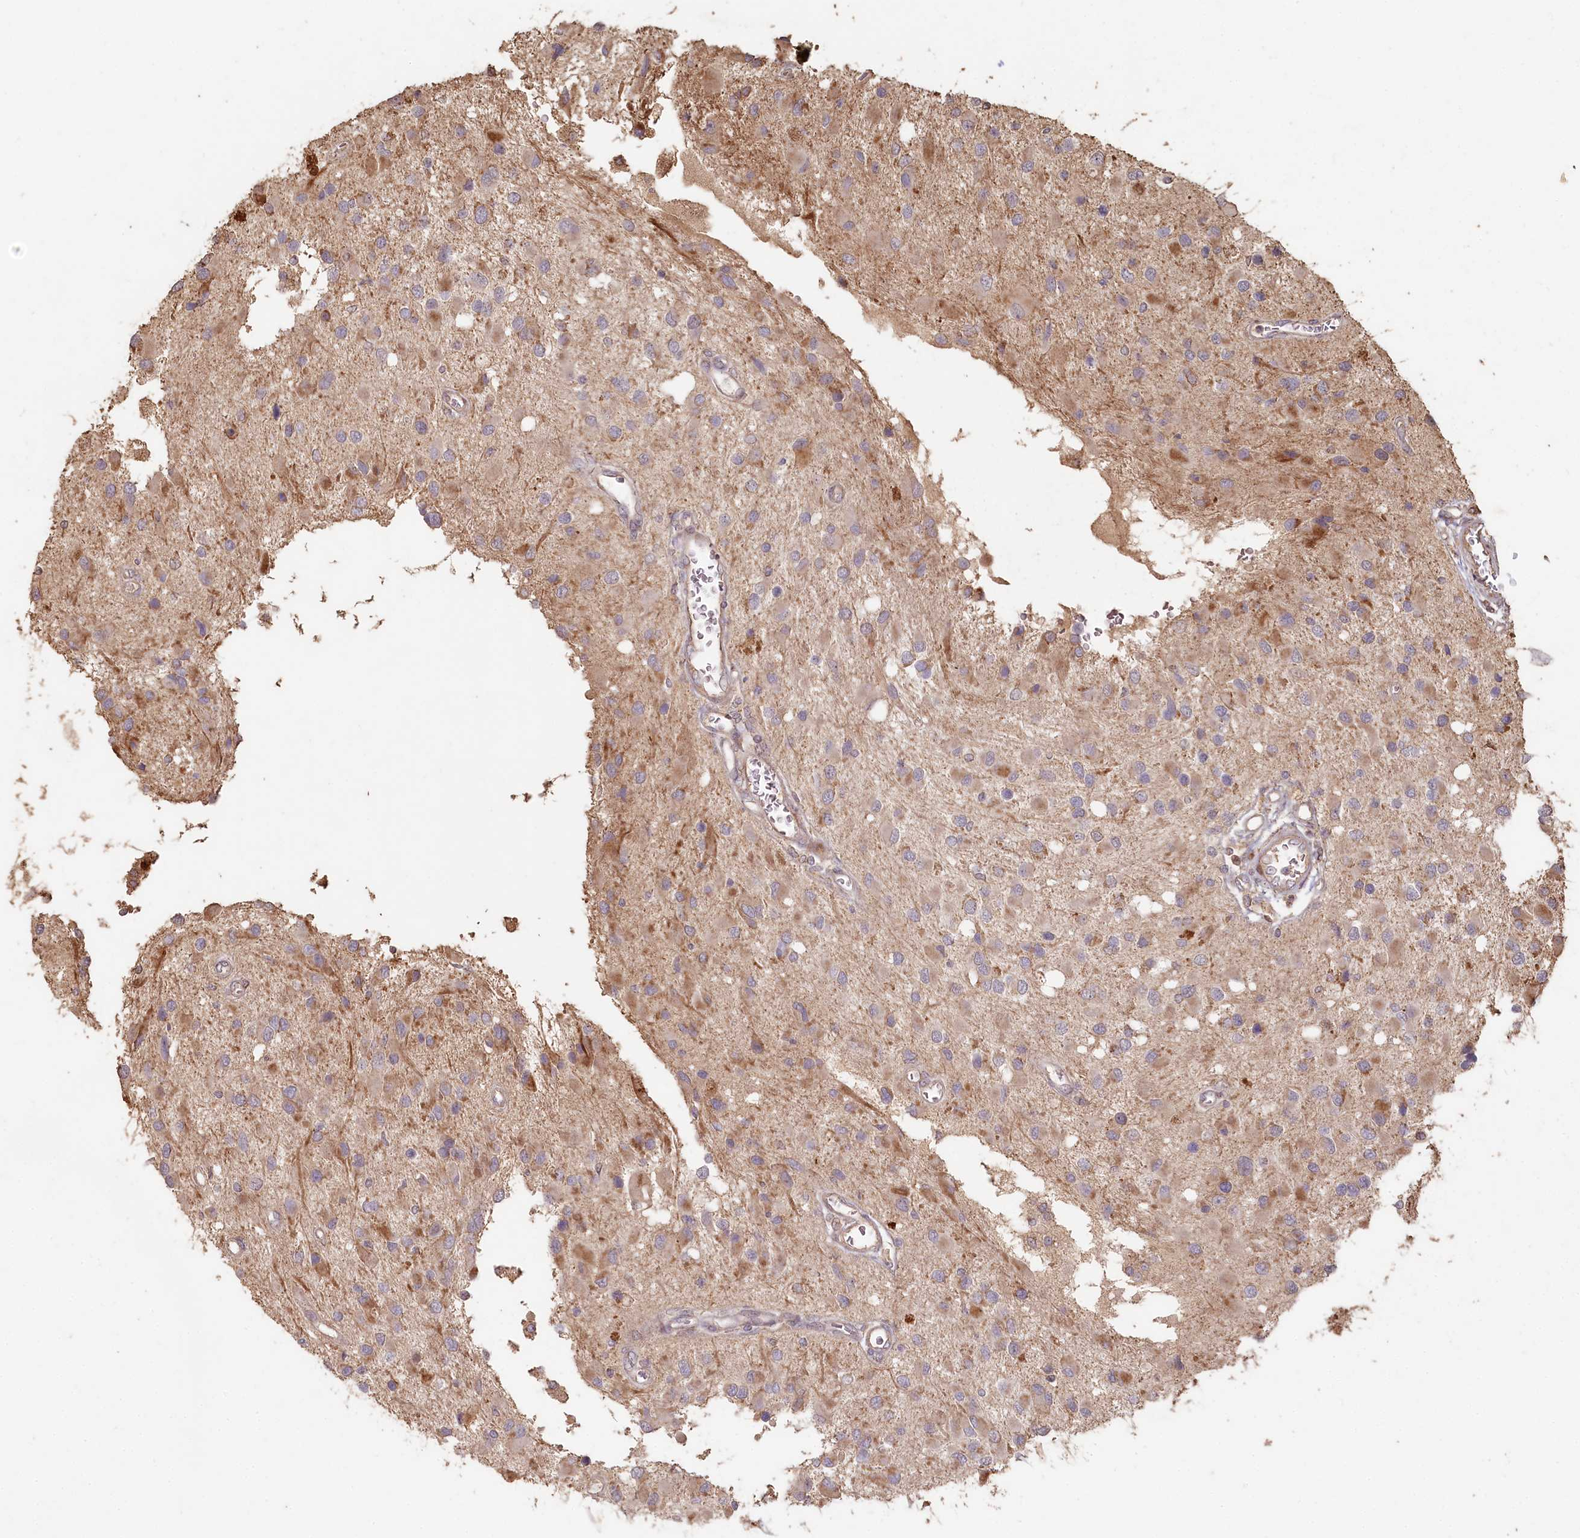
{"staining": {"intensity": "moderate", "quantity": "<25%", "location": "cytoplasmic/membranous"}, "tissue": "glioma", "cell_type": "Tumor cells", "image_type": "cancer", "snomed": [{"axis": "morphology", "description": "Glioma, malignant, High grade"}, {"axis": "topography", "description": "Brain"}], "caption": "A brown stain shows moderate cytoplasmic/membranous staining of a protein in human glioma tumor cells. The staining was performed using DAB to visualize the protein expression in brown, while the nuclei were stained in blue with hematoxylin (Magnification: 20x).", "gene": "HAL", "patient": {"sex": "male", "age": 53}}